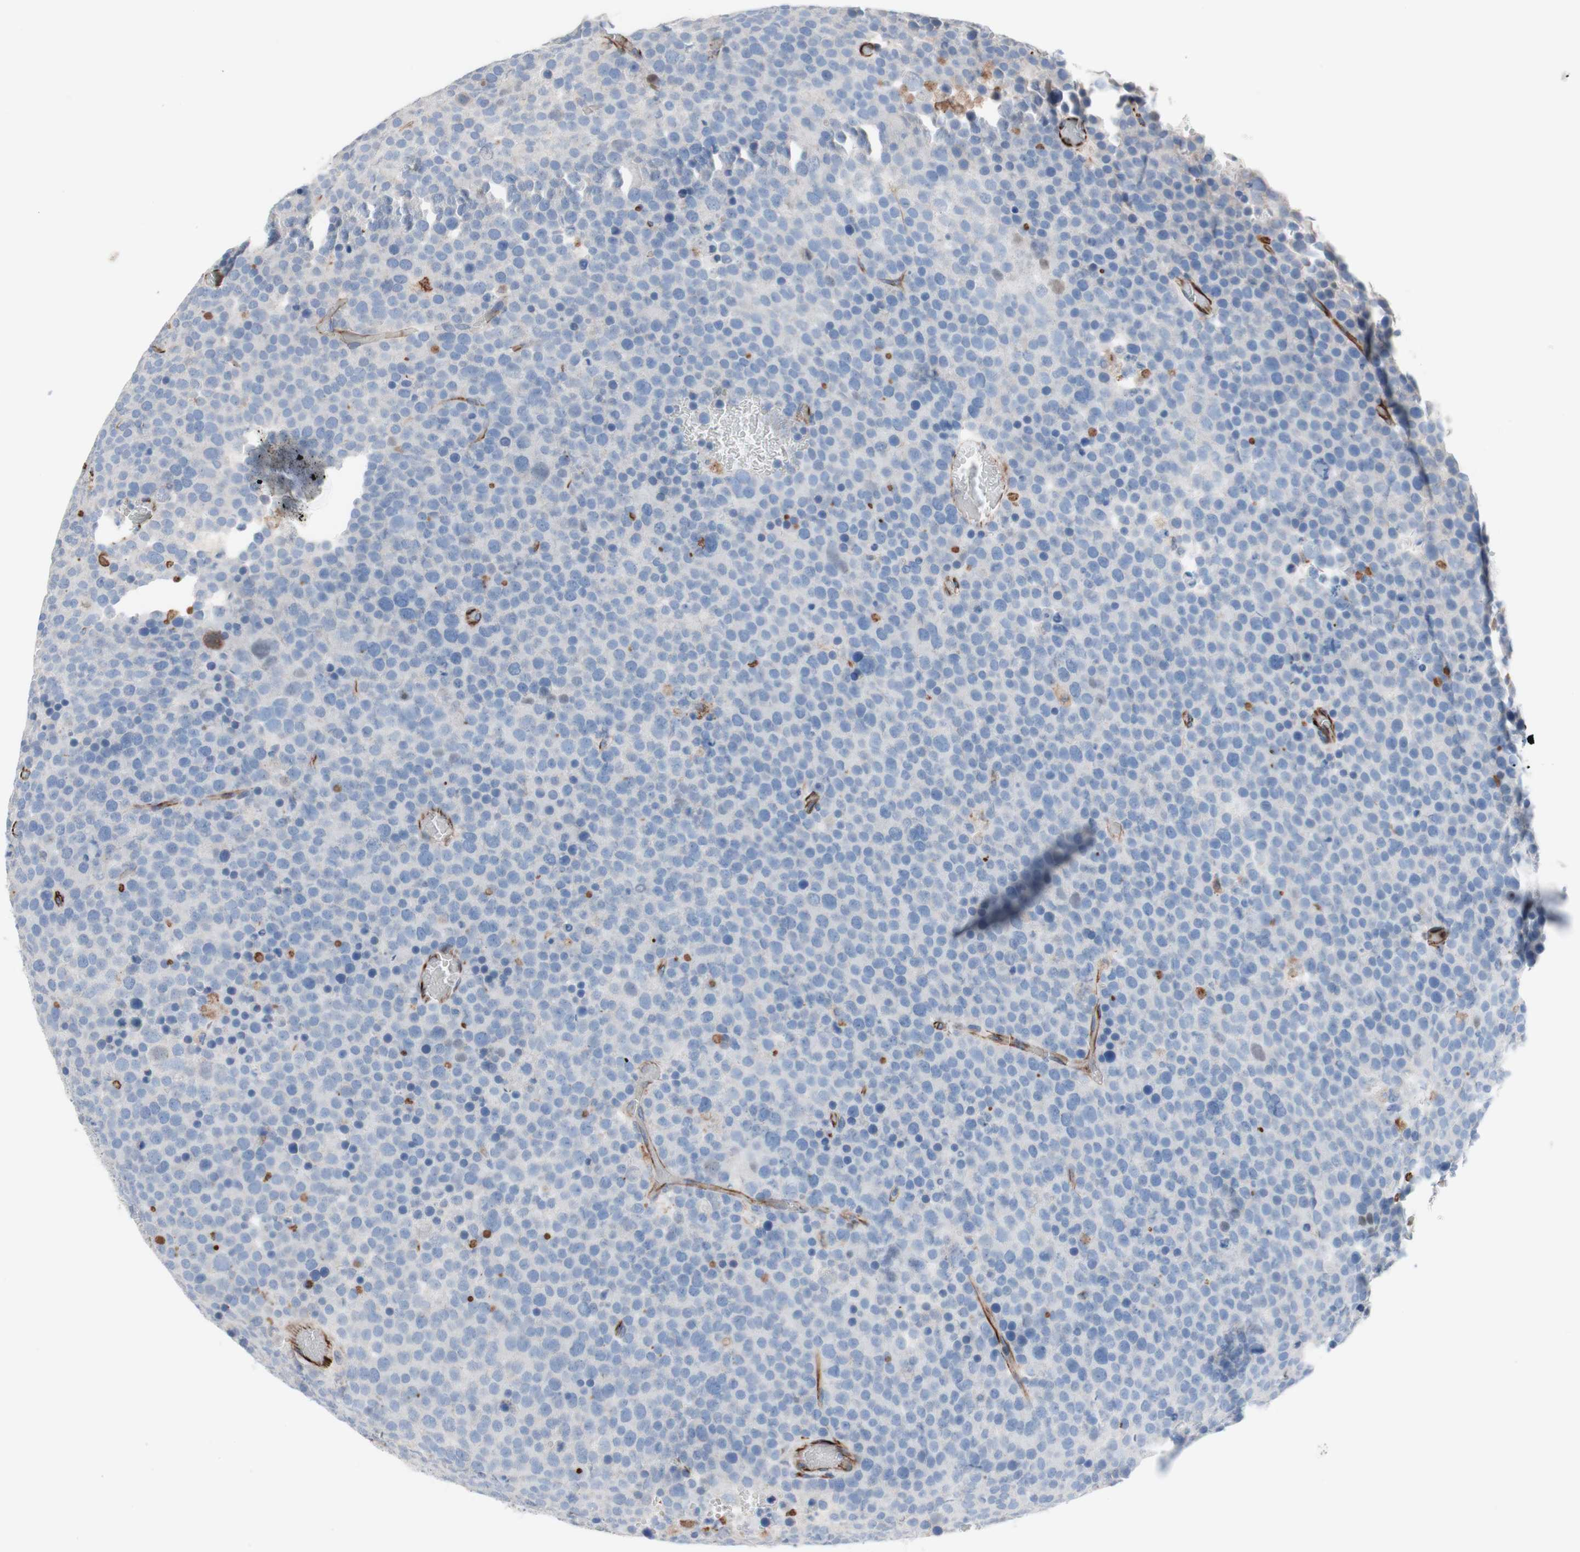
{"staining": {"intensity": "negative", "quantity": "none", "location": "none"}, "tissue": "testis cancer", "cell_type": "Tumor cells", "image_type": "cancer", "snomed": [{"axis": "morphology", "description": "Seminoma, NOS"}, {"axis": "topography", "description": "Testis"}], "caption": "Immunohistochemistry of human testis cancer displays no positivity in tumor cells.", "gene": "AGPAT5", "patient": {"sex": "male", "age": 71}}